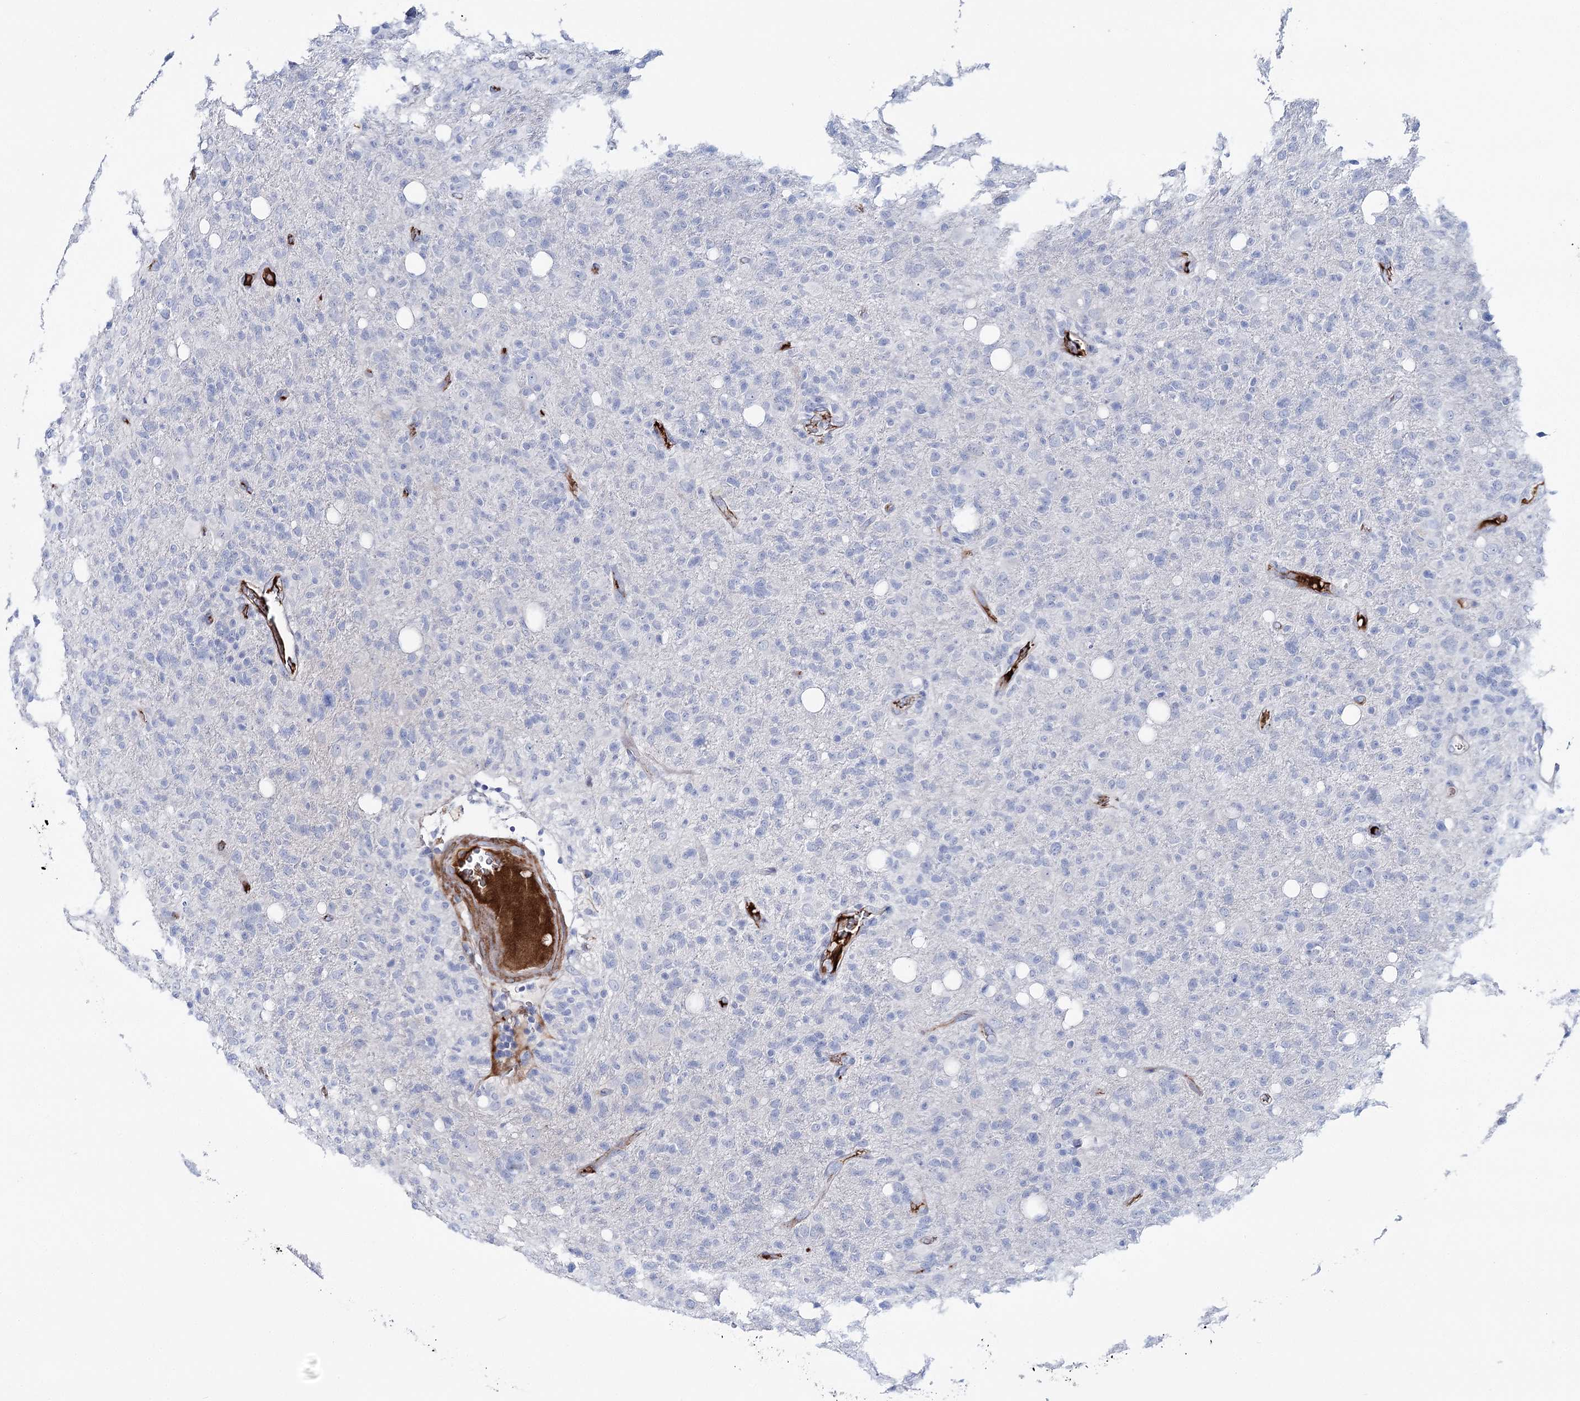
{"staining": {"intensity": "negative", "quantity": "none", "location": "none"}, "tissue": "glioma", "cell_type": "Tumor cells", "image_type": "cancer", "snomed": [{"axis": "morphology", "description": "Glioma, malignant, High grade"}, {"axis": "topography", "description": "Brain"}], "caption": "There is no significant staining in tumor cells of high-grade glioma (malignant). (Immunohistochemistry, brightfield microscopy, high magnification).", "gene": "ANKRD23", "patient": {"sex": "female", "age": 57}}